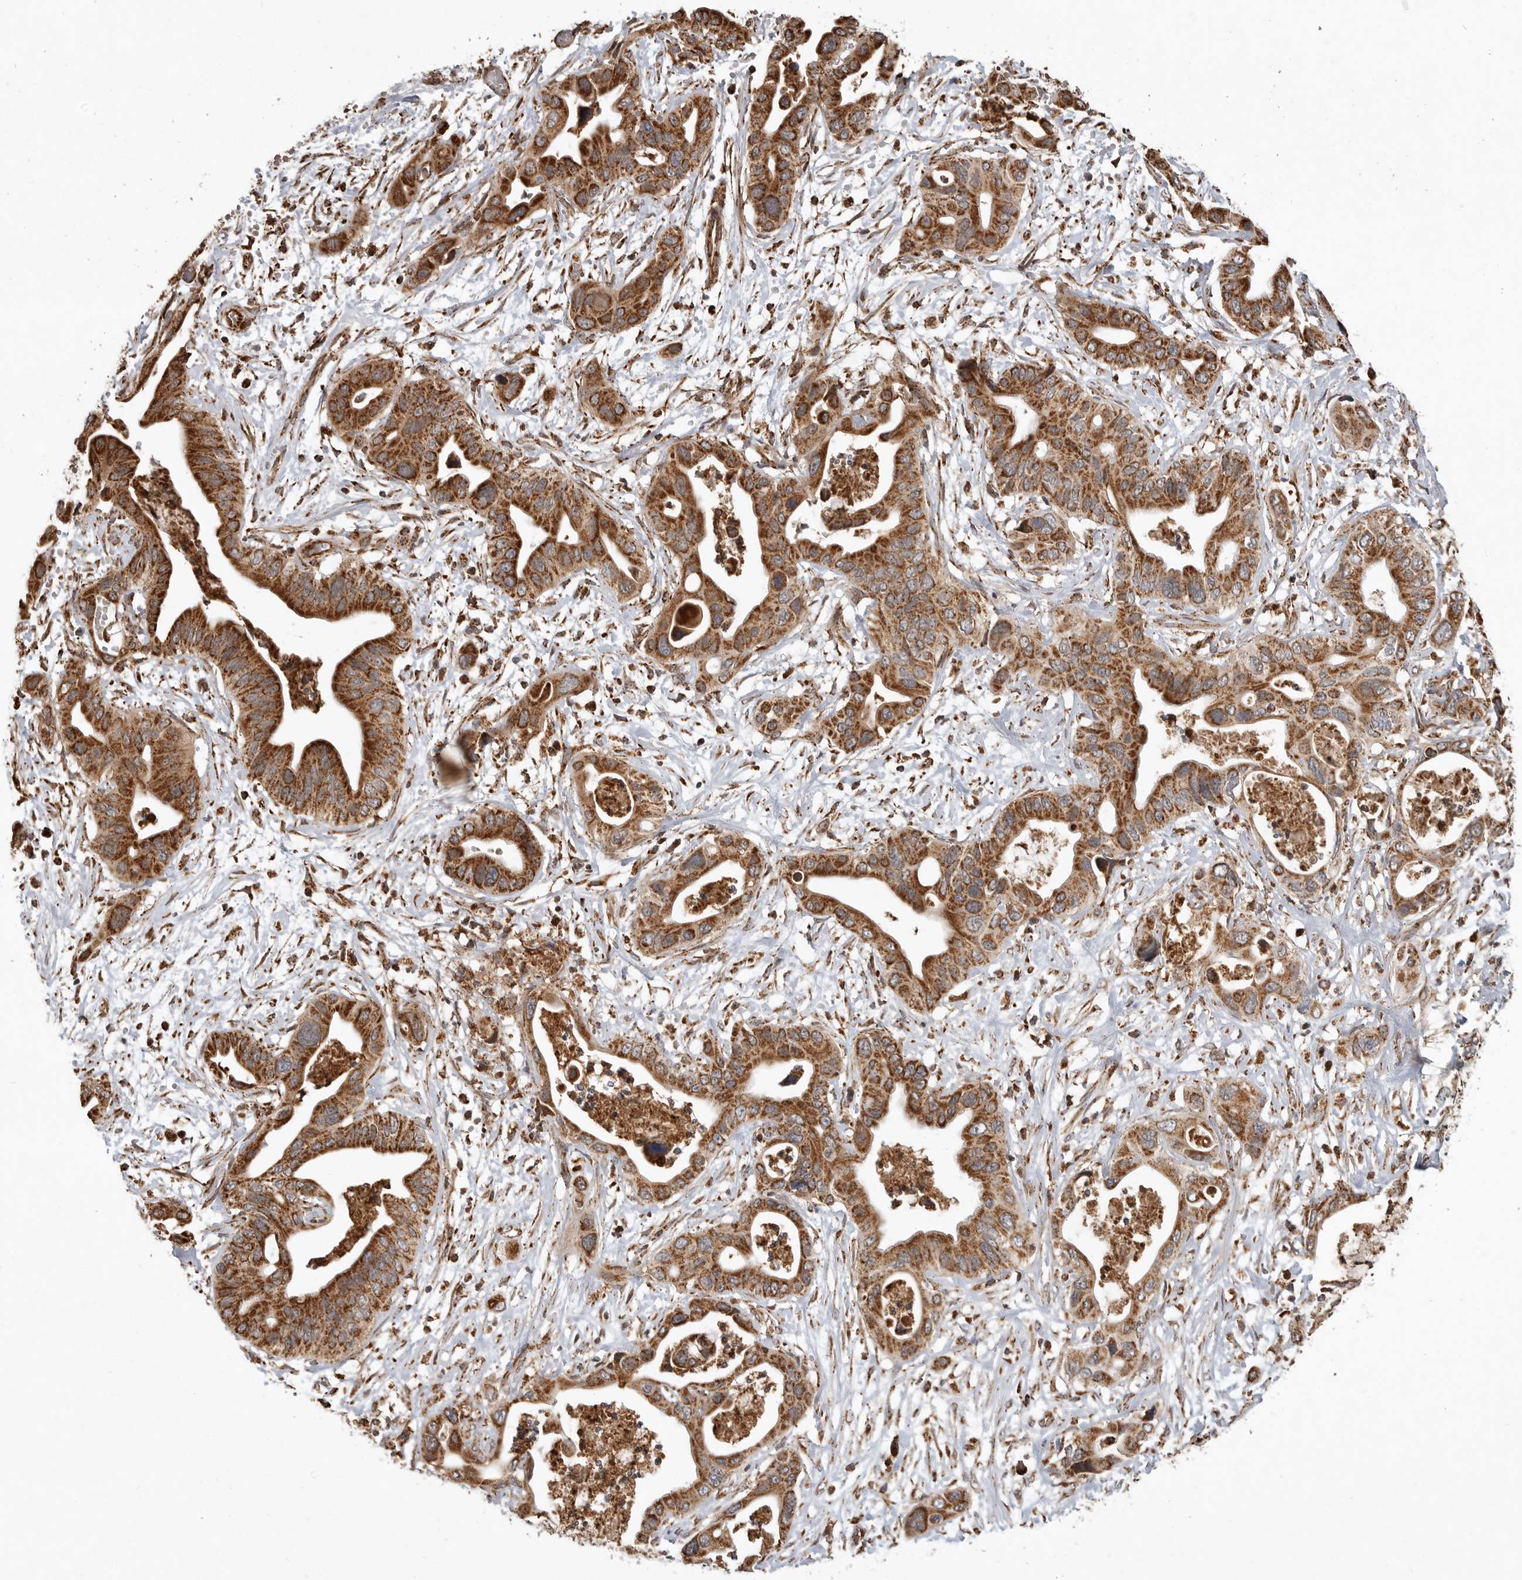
{"staining": {"intensity": "strong", "quantity": ">75%", "location": "cytoplasmic/membranous"}, "tissue": "pancreatic cancer", "cell_type": "Tumor cells", "image_type": "cancer", "snomed": [{"axis": "morphology", "description": "Adenocarcinoma, NOS"}, {"axis": "topography", "description": "Pancreas"}], "caption": "There is high levels of strong cytoplasmic/membranous positivity in tumor cells of adenocarcinoma (pancreatic), as demonstrated by immunohistochemical staining (brown color).", "gene": "GCNT2", "patient": {"sex": "male", "age": 66}}